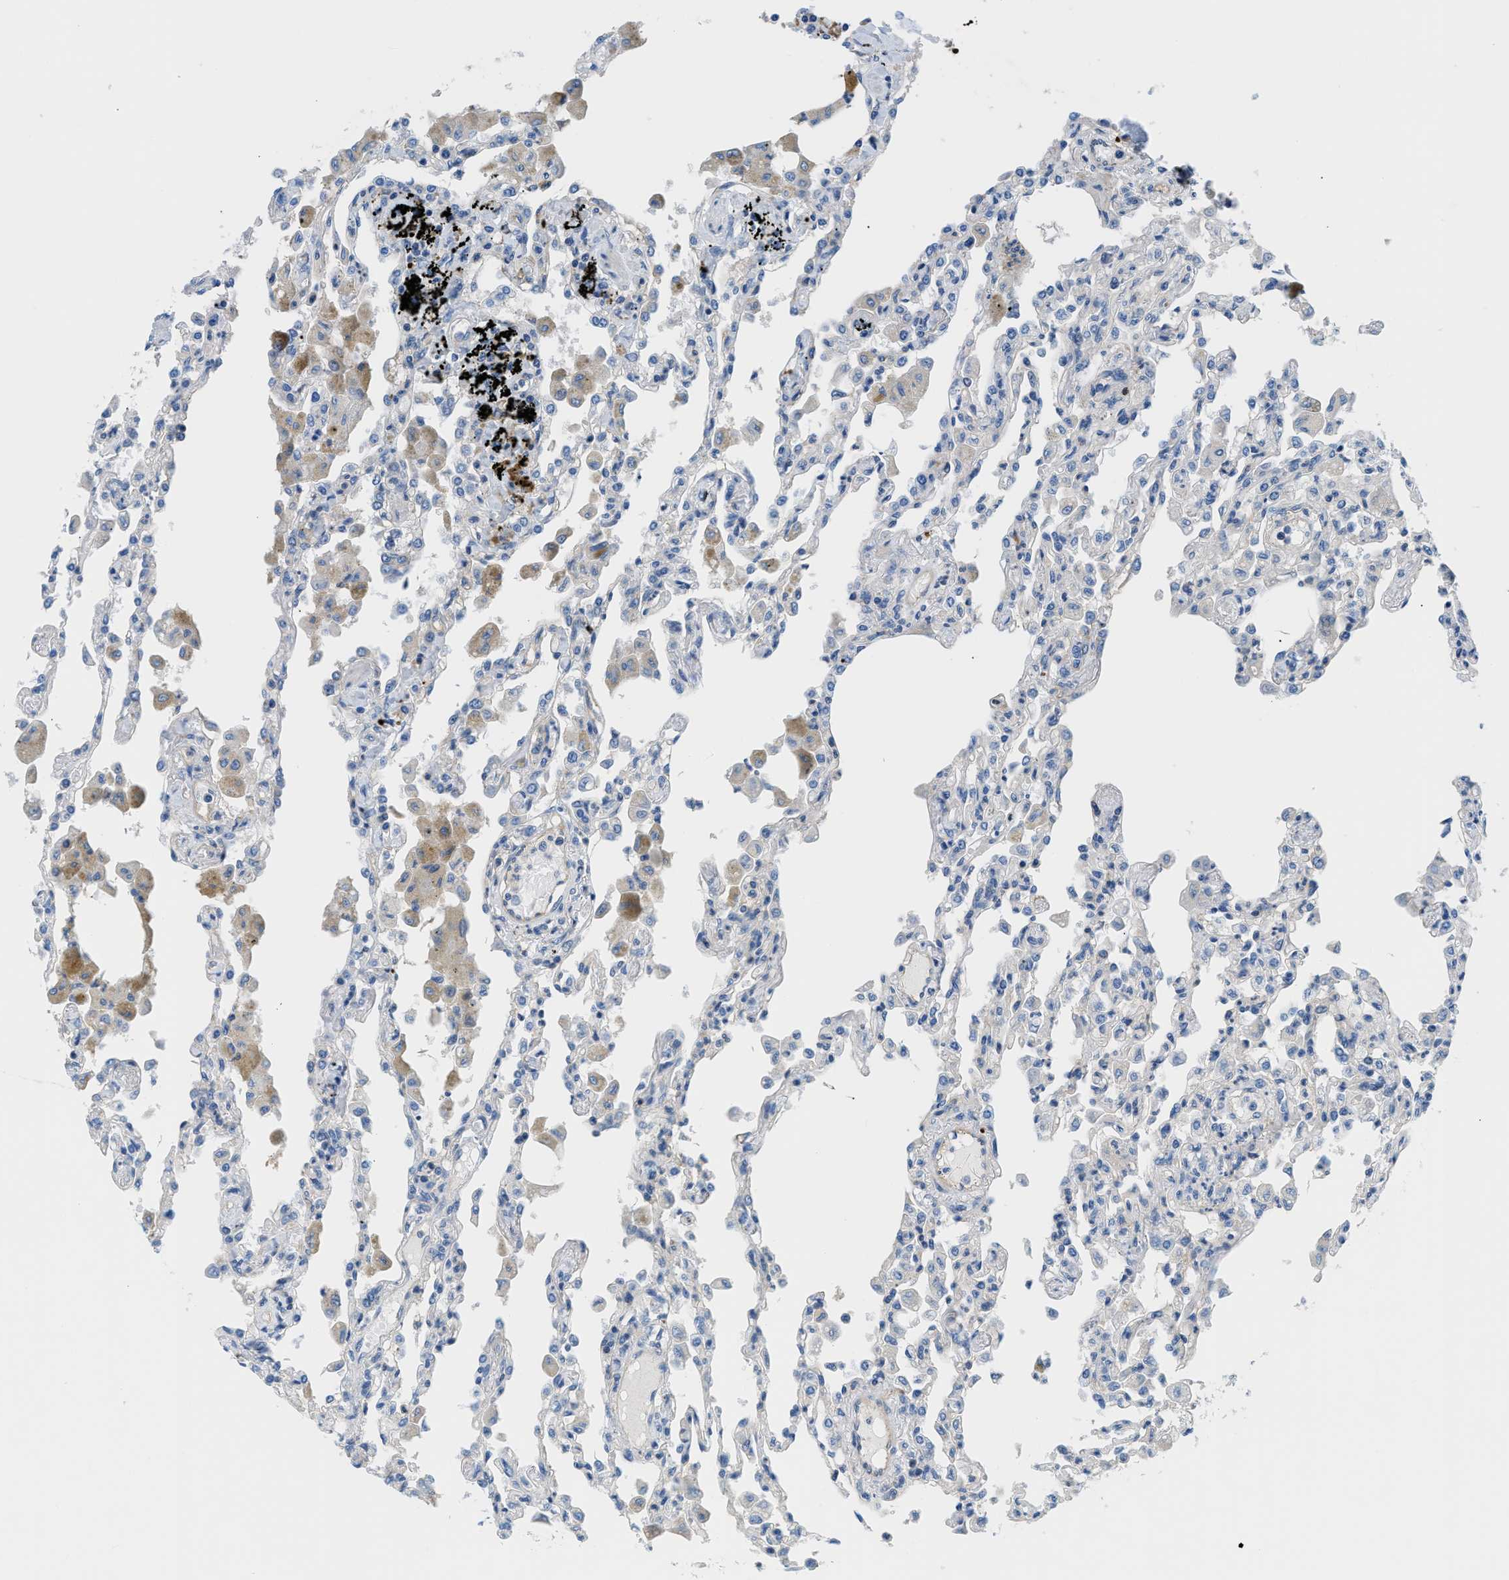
{"staining": {"intensity": "negative", "quantity": "none", "location": "none"}, "tissue": "lung", "cell_type": "Alveolar cells", "image_type": "normal", "snomed": [{"axis": "morphology", "description": "Normal tissue, NOS"}, {"axis": "topography", "description": "Bronchus"}, {"axis": "topography", "description": "Lung"}], "caption": "Immunohistochemical staining of benign lung demonstrates no significant staining in alveolar cells. The staining was performed using DAB to visualize the protein expression in brown, while the nuclei were stained in blue with hematoxylin (Magnification: 20x).", "gene": "ORAI1", "patient": {"sex": "female", "age": 49}}